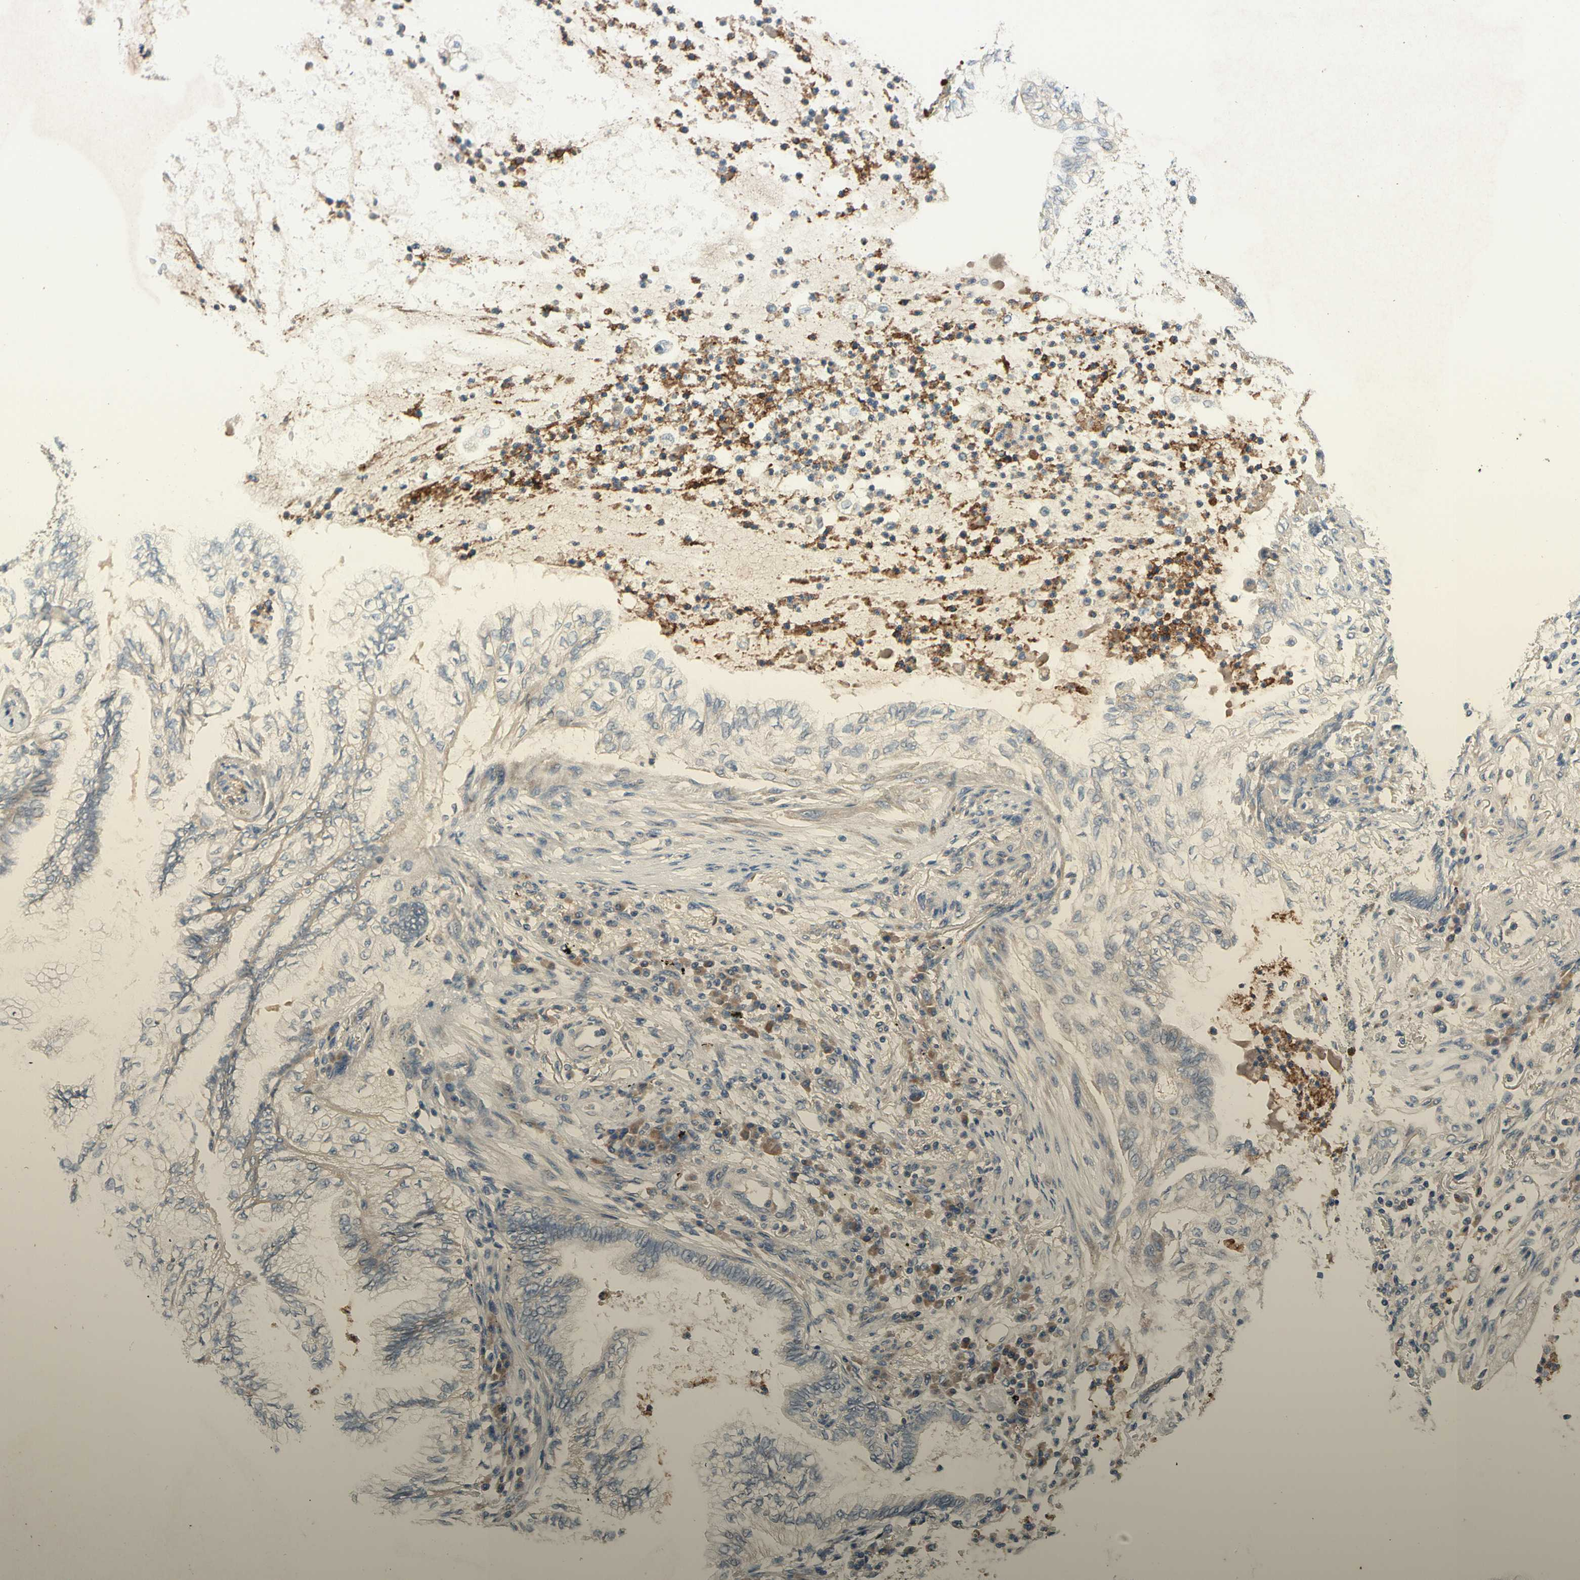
{"staining": {"intensity": "negative", "quantity": "none", "location": "none"}, "tissue": "lung cancer", "cell_type": "Tumor cells", "image_type": "cancer", "snomed": [{"axis": "morphology", "description": "Normal tissue, NOS"}, {"axis": "morphology", "description": "Adenocarcinoma, NOS"}, {"axis": "topography", "description": "Bronchus"}, {"axis": "topography", "description": "Lung"}], "caption": "High power microscopy photomicrograph of an IHC histopathology image of adenocarcinoma (lung), revealing no significant positivity in tumor cells.", "gene": "SIGLEC5", "patient": {"sex": "female", "age": 70}}